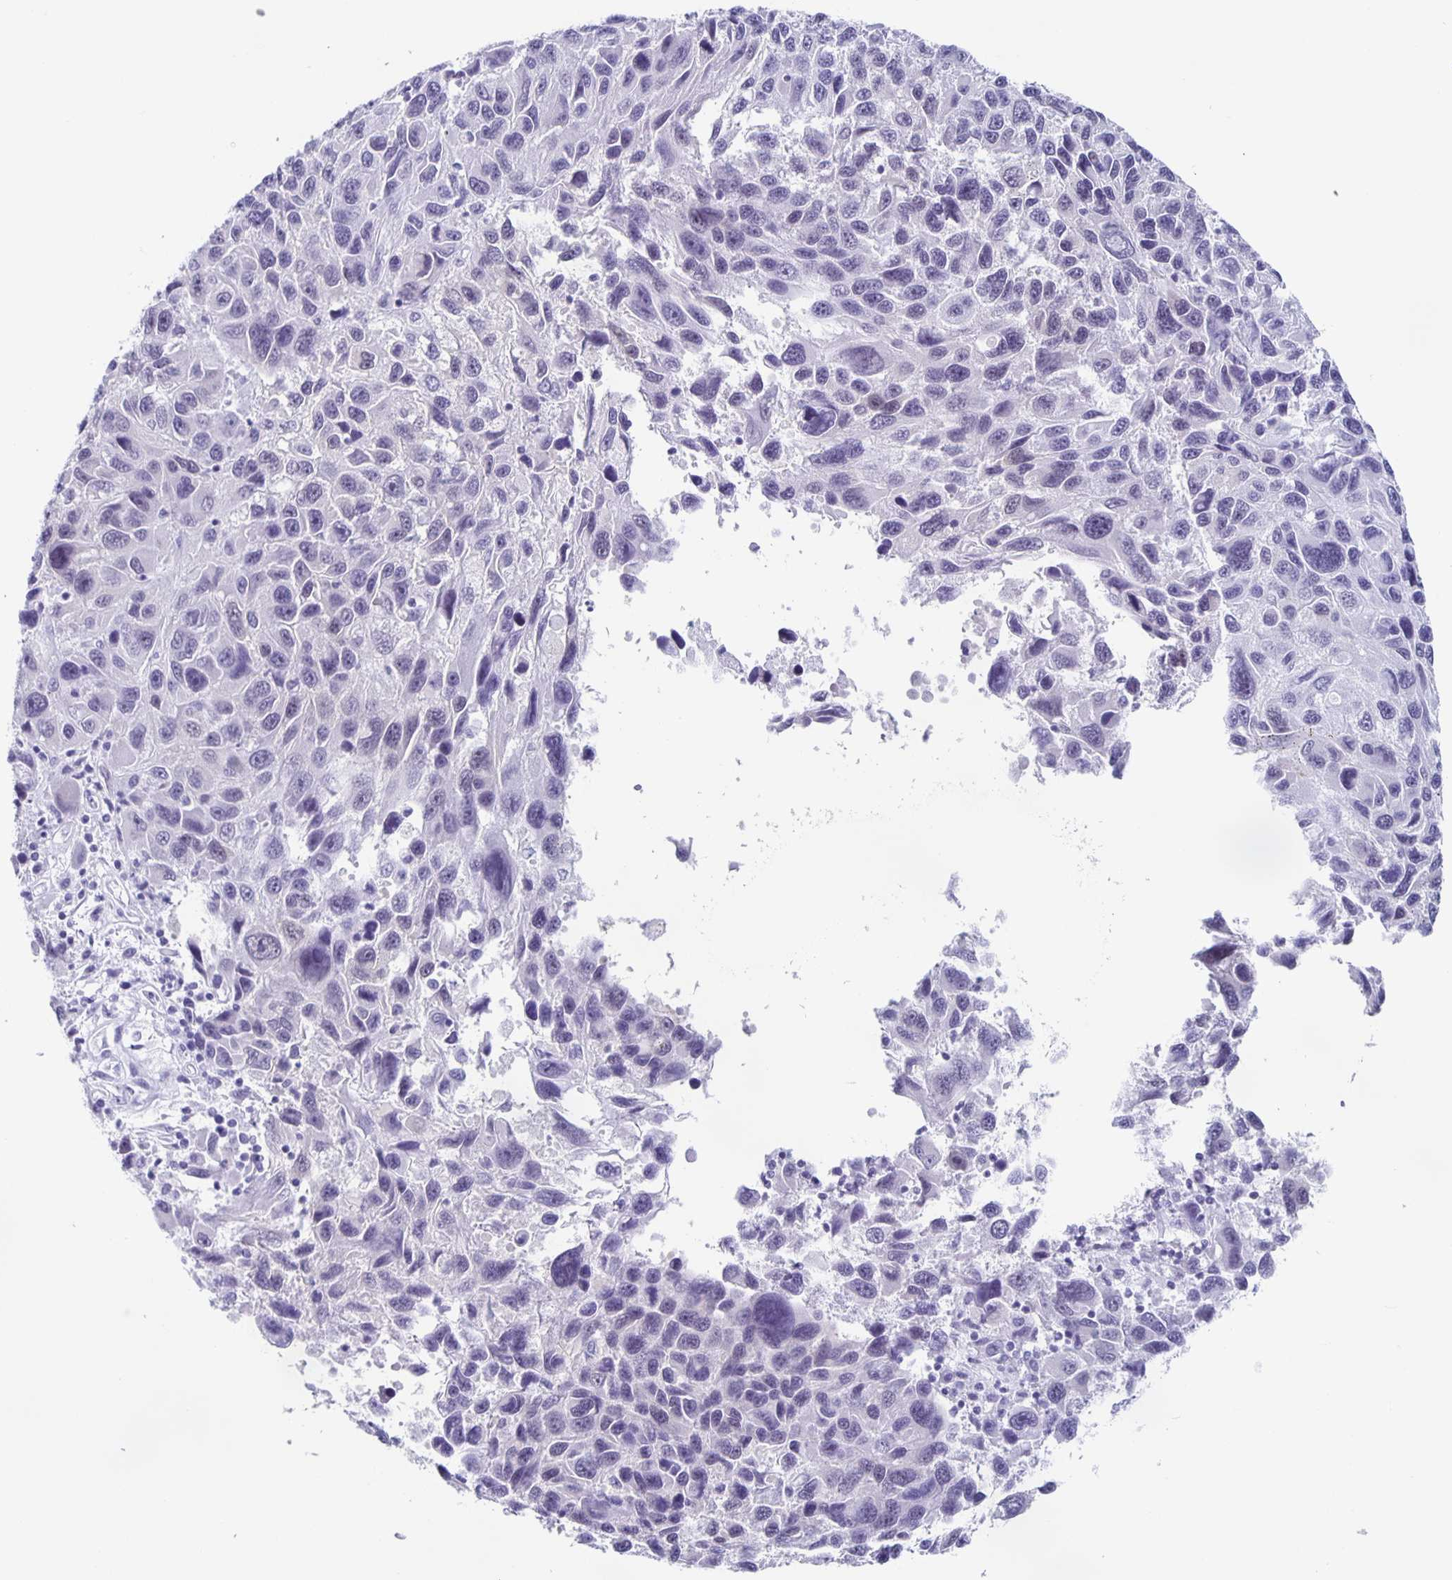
{"staining": {"intensity": "negative", "quantity": "none", "location": "none"}, "tissue": "melanoma", "cell_type": "Tumor cells", "image_type": "cancer", "snomed": [{"axis": "morphology", "description": "Malignant melanoma, NOS"}, {"axis": "topography", "description": "Skin"}], "caption": "This is an immunohistochemistry image of human melanoma. There is no positivity in tumor cells.", "gene": "TPPP", "patient": {"sex": "male", "age": 53}}